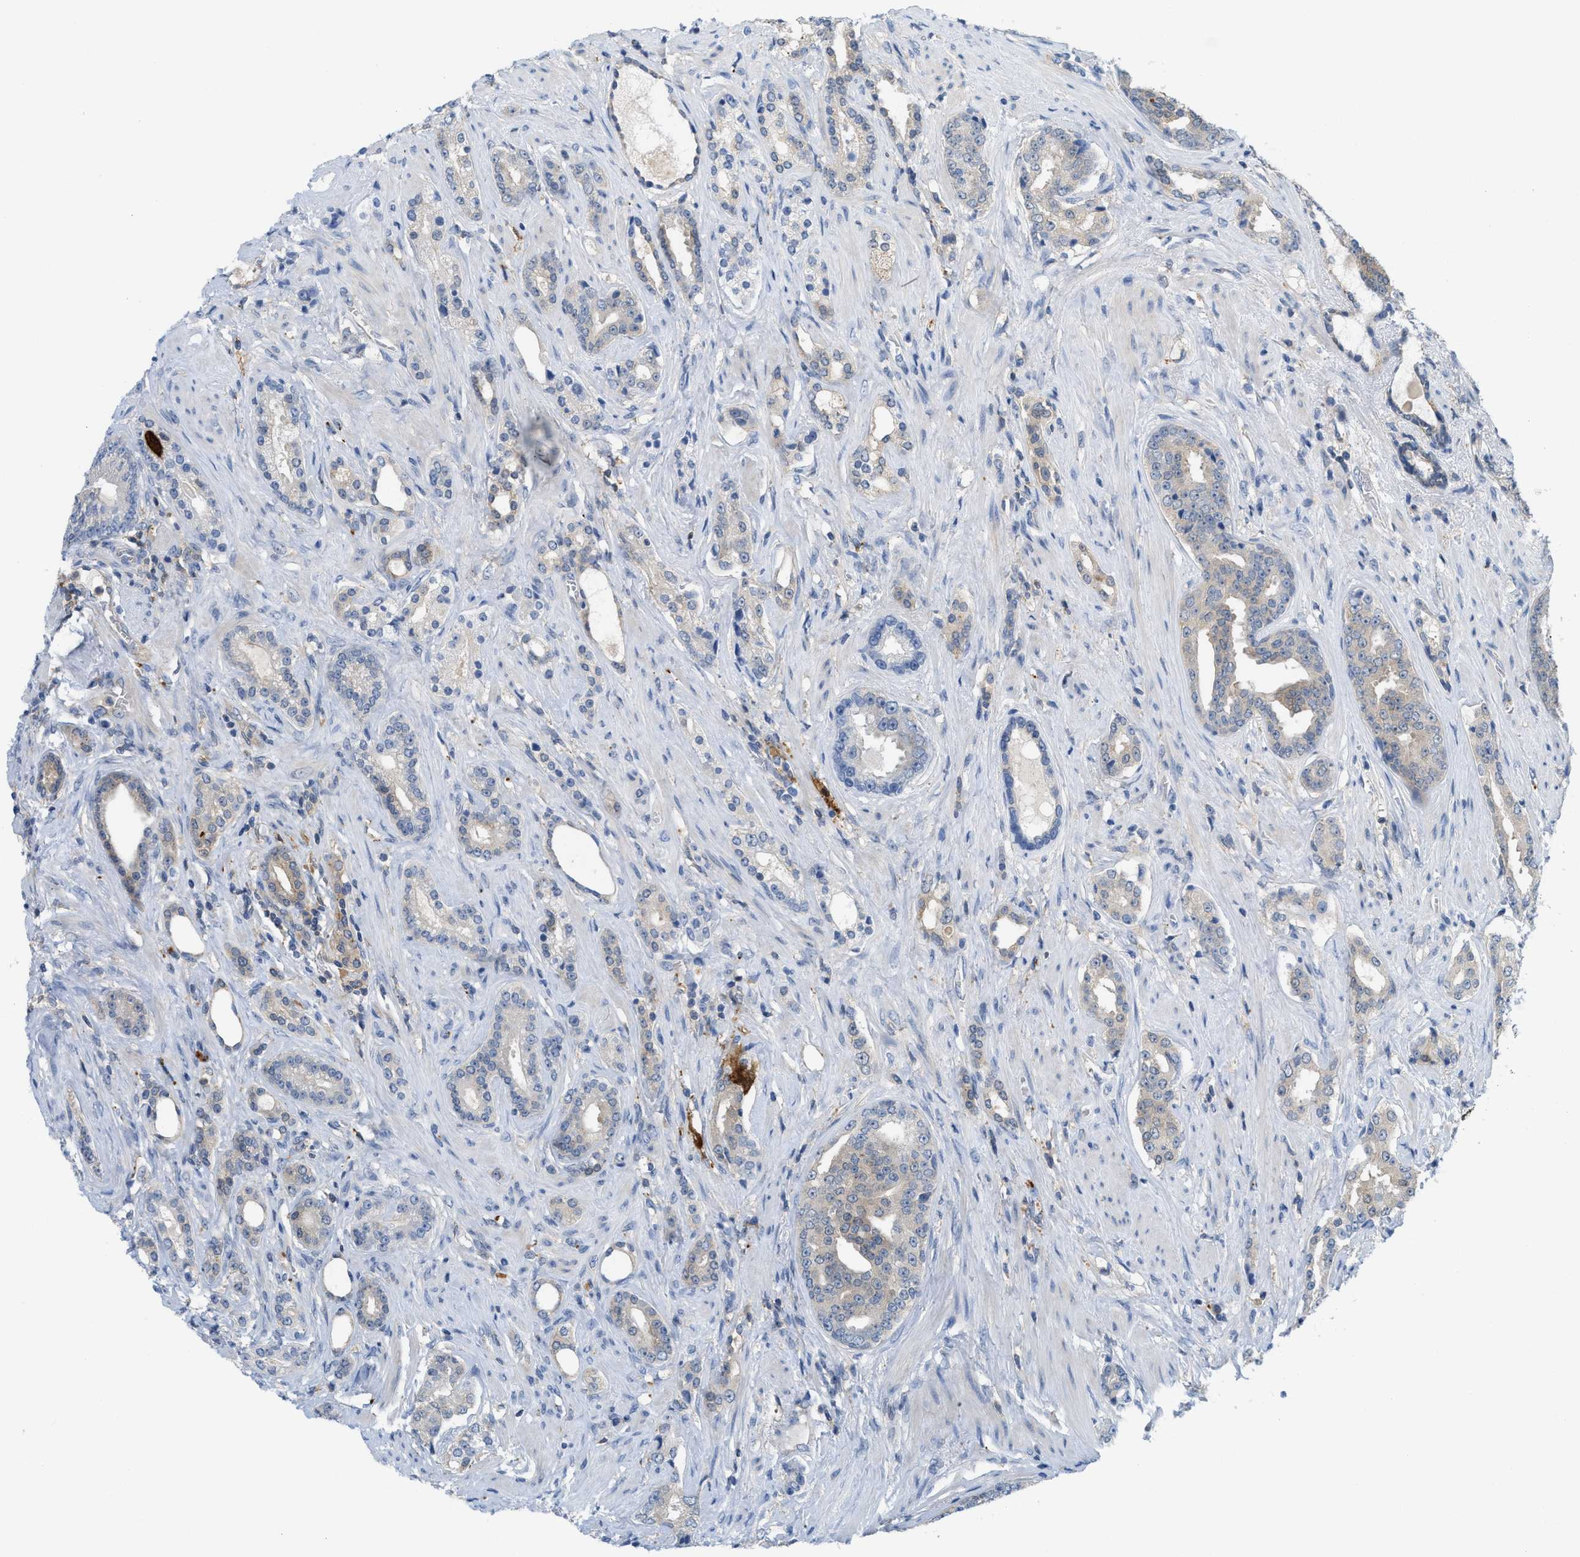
{"staining": {"intensity": "weak", "quantity": "25%-75%", "location": "cytoplasmic/membranous"}, "tissue": "prostate cancer", "cell_type": "Tumor cells", "image_type": "cancer", "snomed": [{"axis": "morphology", "description": "Adenocarcinoma, High grade"}, {"axis": "topography", "description": "Prostate"}], "caption": "This is a micrograph of IHC staining of prostate cancer, which shows weak staining in the cytoplasmic/membranous of tumor cells.", "gene": "CSTB", "patient": {"sex": "male", "age": 71}}